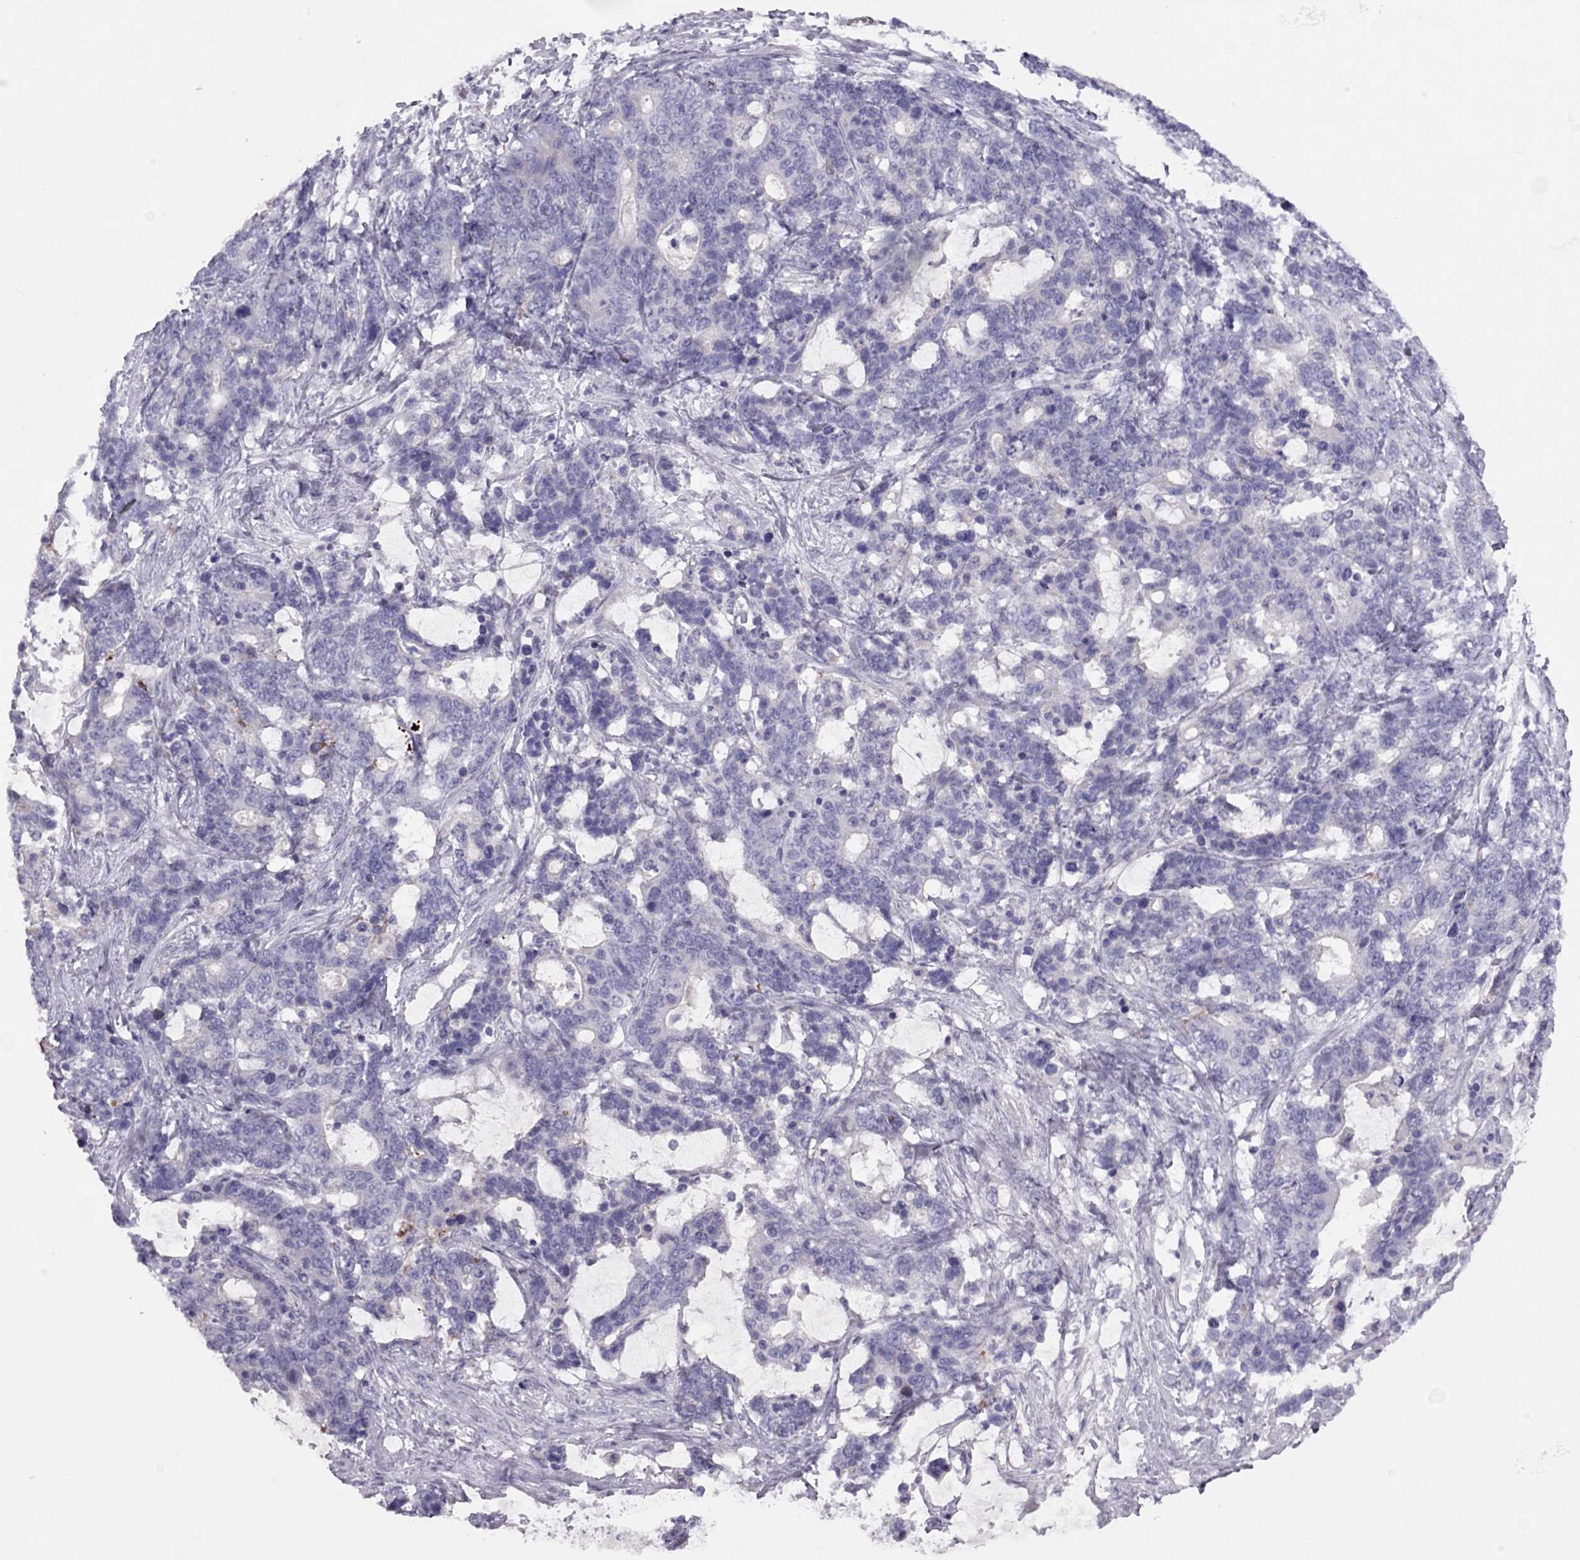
{"staining": {"intensity": "negative", "quantity": "none", "location": "none"}, "tissue": "stomach cancer", "cell_type": "Tumor cells", "image_type": "cancer", "snomed": [{"axis": "morphology", "description": "Normal tissue, NOS"}, {"axis": "morphology", "description": "Adenocarcinoma, NOS"}, {"axis": "topography", "description": "Stomach"}], "caption": "The immunohistochemistry image has no significant positivity in tumor cells of stomach adenocarcinoma tissue.", "gene": "RHD", "patient": {"sex": "female", "age": 64}}